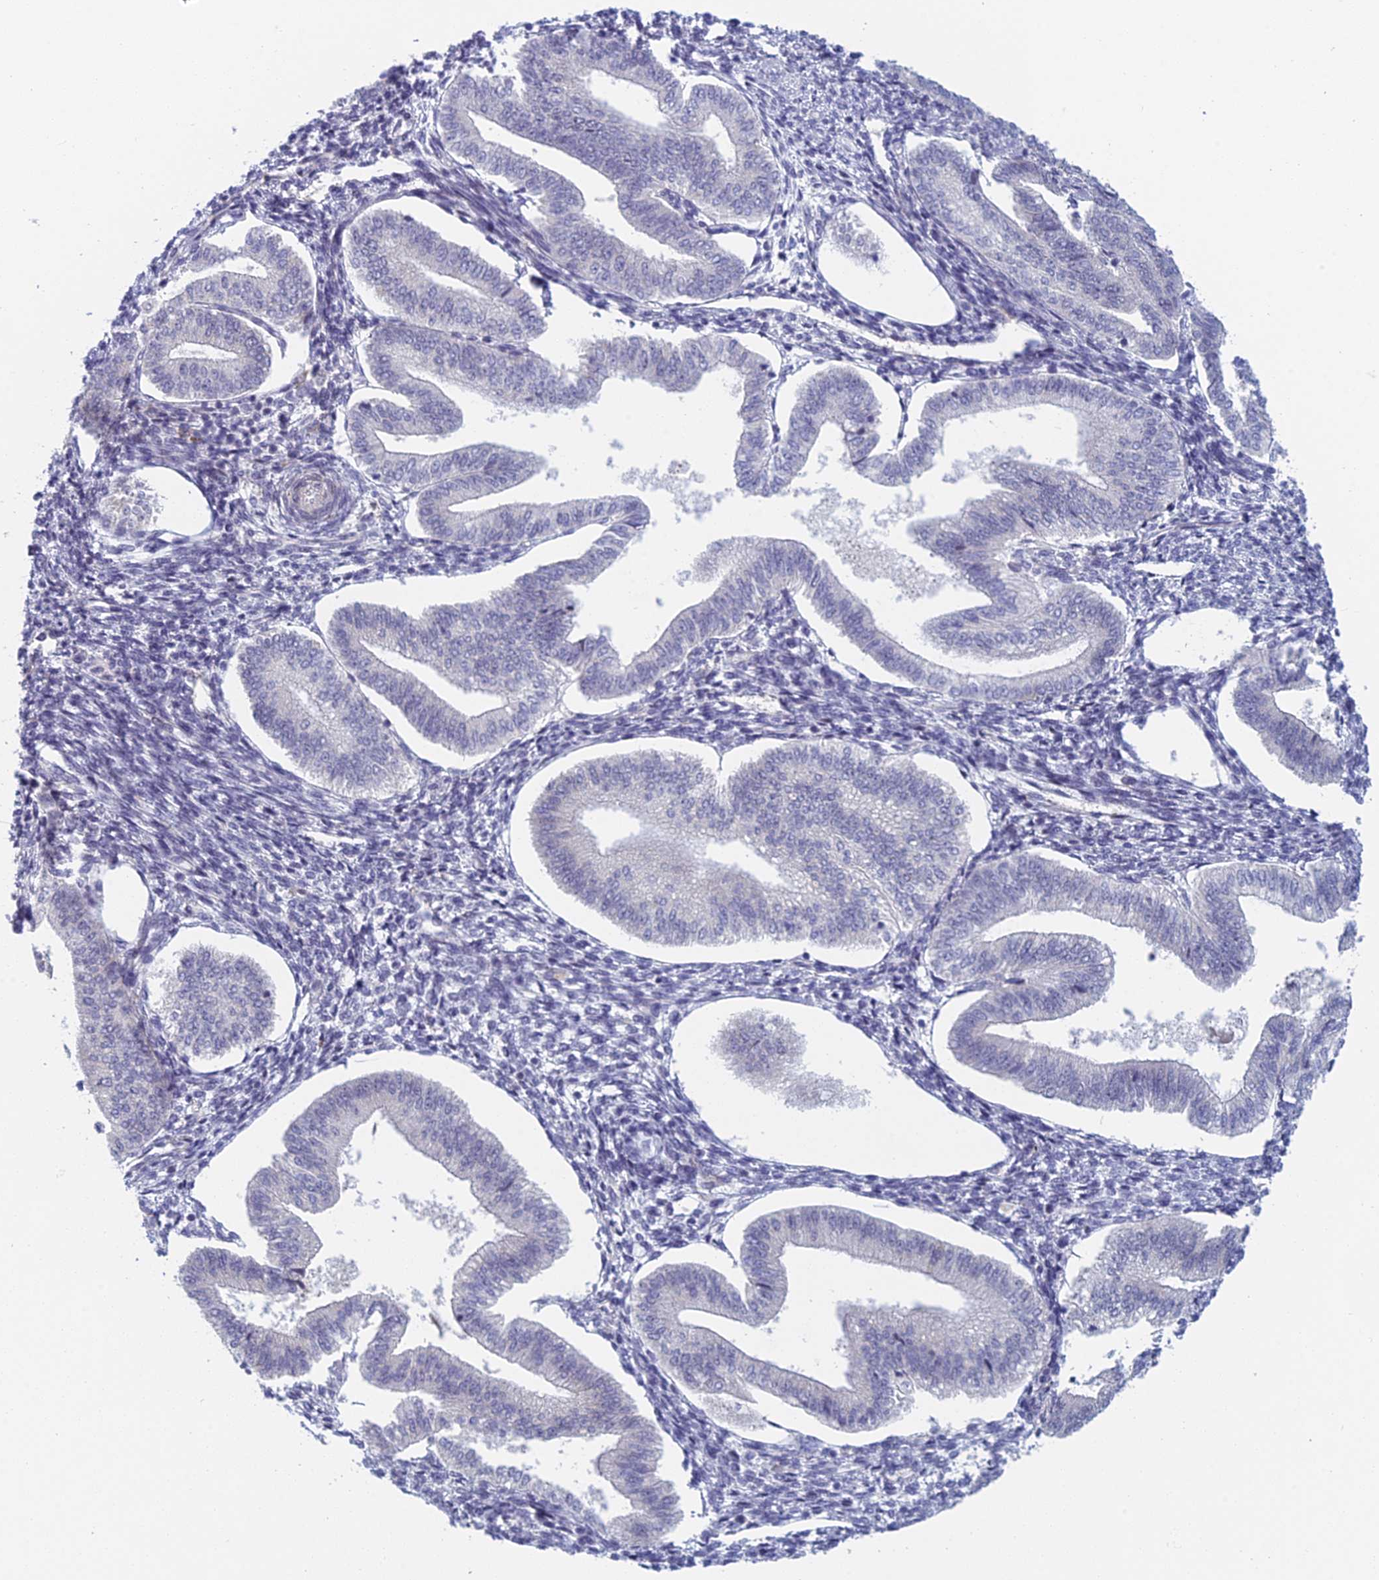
{"staining": {"intensity": "negative", "quantity": "none", "location": "none"}, "tissue": "endometrium", "cell_type": "Cells in endometrial stroma", "image_type": "normal", "snomed": [{"axis": "morphology", "description": "Normal tissue, NOS"}, {"axis": "topography", "description": "Endometrium"}], "caption": "Normal endometrium was stained to show a protein in brown. There is no significant staining in cells in endometrial stroma.", "gene": "PPP1R26", "patient": {"sex": "female", "age": 34}}